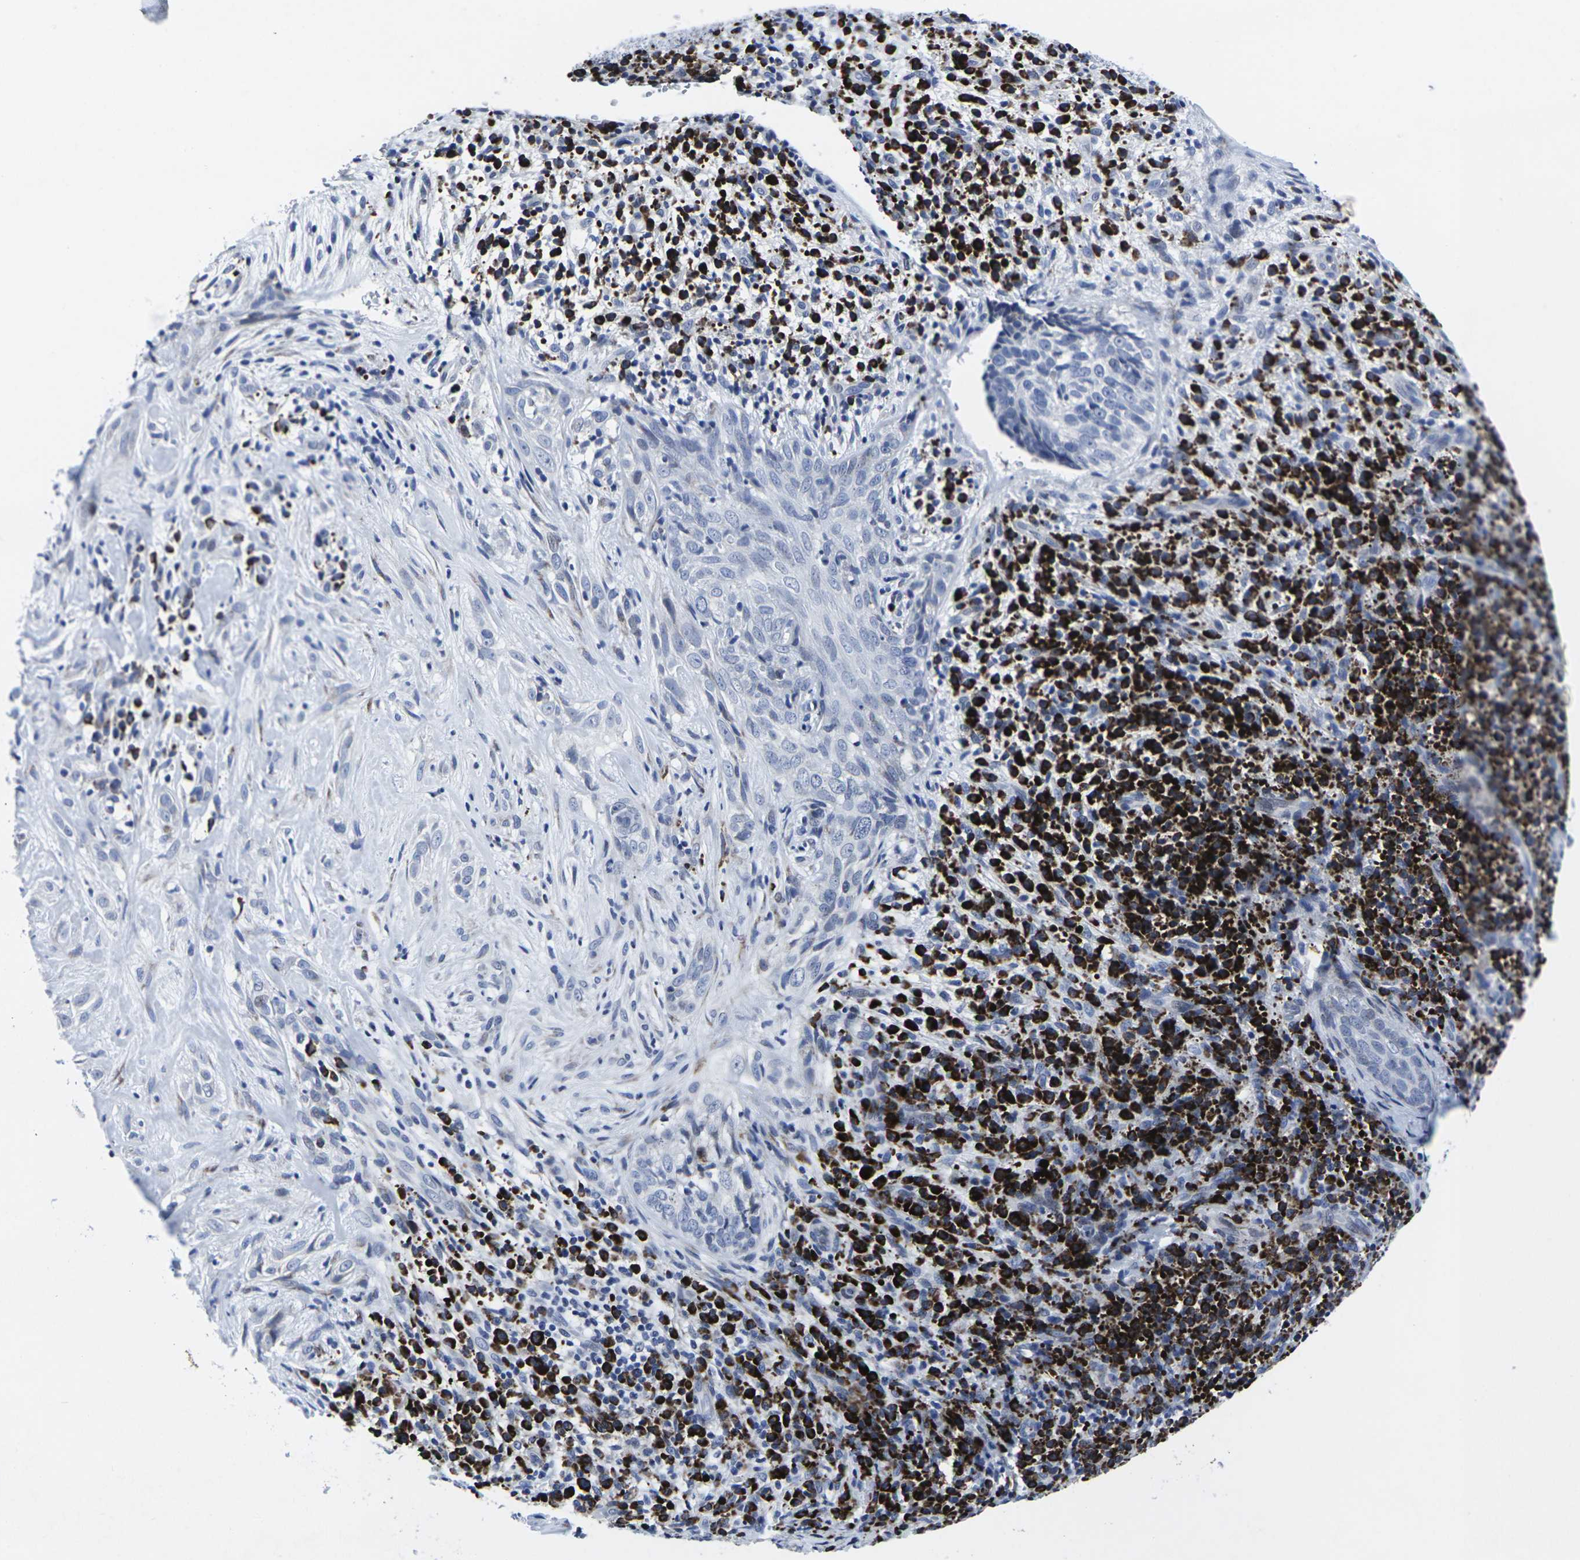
{"staining": {"intensity": "negative", "quantity": "none", "location": "none"}, "tissue": "skin cancer", "cell_type": "Tumor cells", "image_type": "cancer", "snomed": [{"axis": "morphology", "description": "Basal cell carcinoma"}, {"axis": "topography", "description": "Skin"}], "caption": "There is no significant expression in tumor cells of skin cancer.", "gene": "RPN1", "patient": {"sex": "male", "age": 72}}